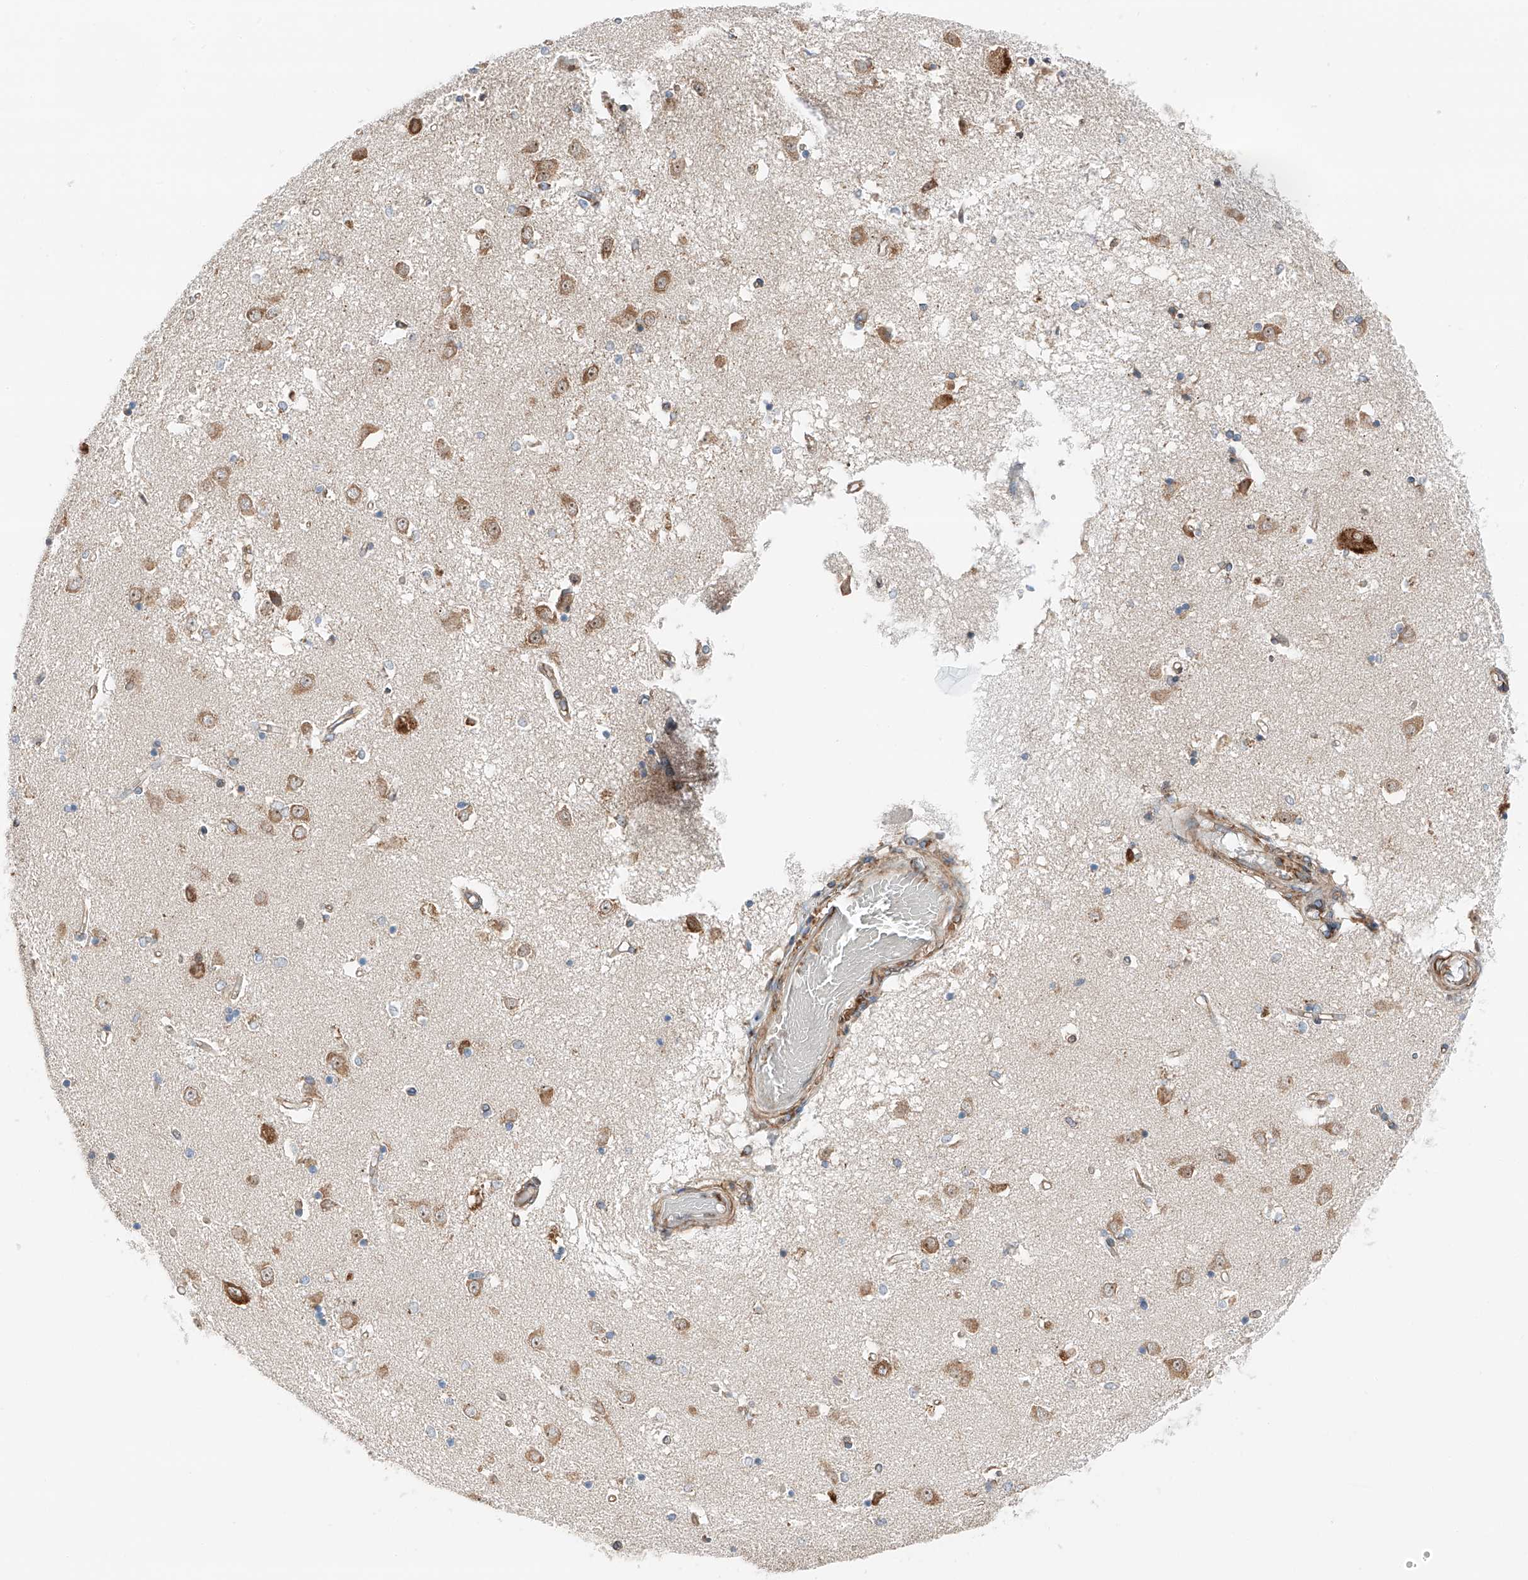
{"staining": {"intensity": "weak", "quantity": "25%-75%", "location": "cytoplasmic/membranous"}, "tissue": "caudate", "cell_type": "Glial cells", "image_type": "normal", "snomed": [{"axis": "morphology", "description": "Normal tissue, NOS"}, {"axis": "topography", "description": "Lateral ventricle wall"}], "caption": "An image showing weak cytoplasmic/membranous staining in about 25%-75% of glial cells in normal caudate, as visualized by brown immunohistochemical staining.", "gene": "ZC3H15", "patient": {"sex": "male", "age": 45}}